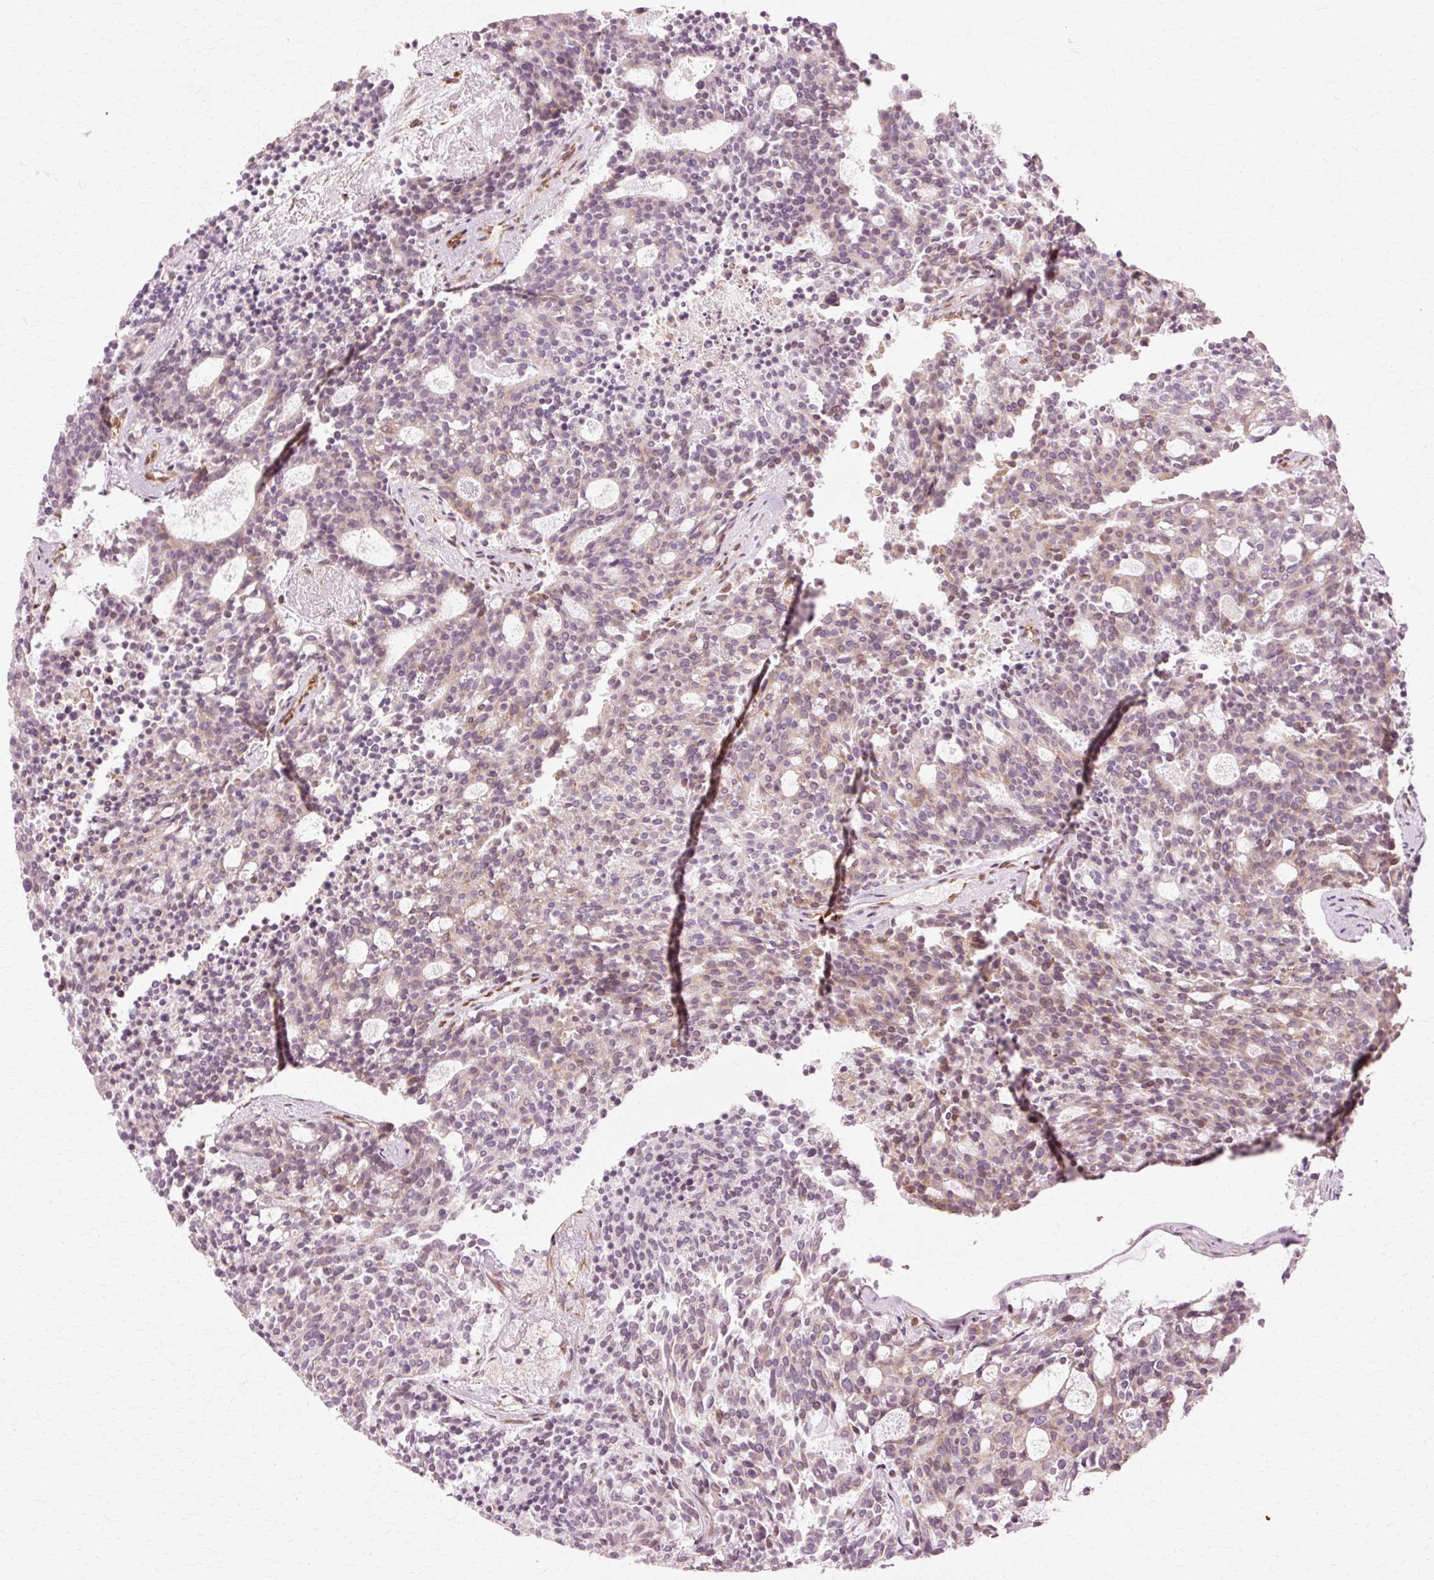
{"staining": {"intensity": "weak", "quantity": "25%-75%", "location": "cytoplasmic/membranous,nuclear"}, "tissue": "carcinoid", "cell_type": "Tumor cells", "image_type": "cancer", "snomed": [{"axis": "morphology", "description": "Carcinoid, malignant, NOS"}, {"axis": "topography", "description": "Pancreas"}], "caption": "Human carcinoid stained with a protein marker exhibits weak staining in tumor cells.", "gene": "RGPD5", "patient": {"sex": "female", "age": 54}}